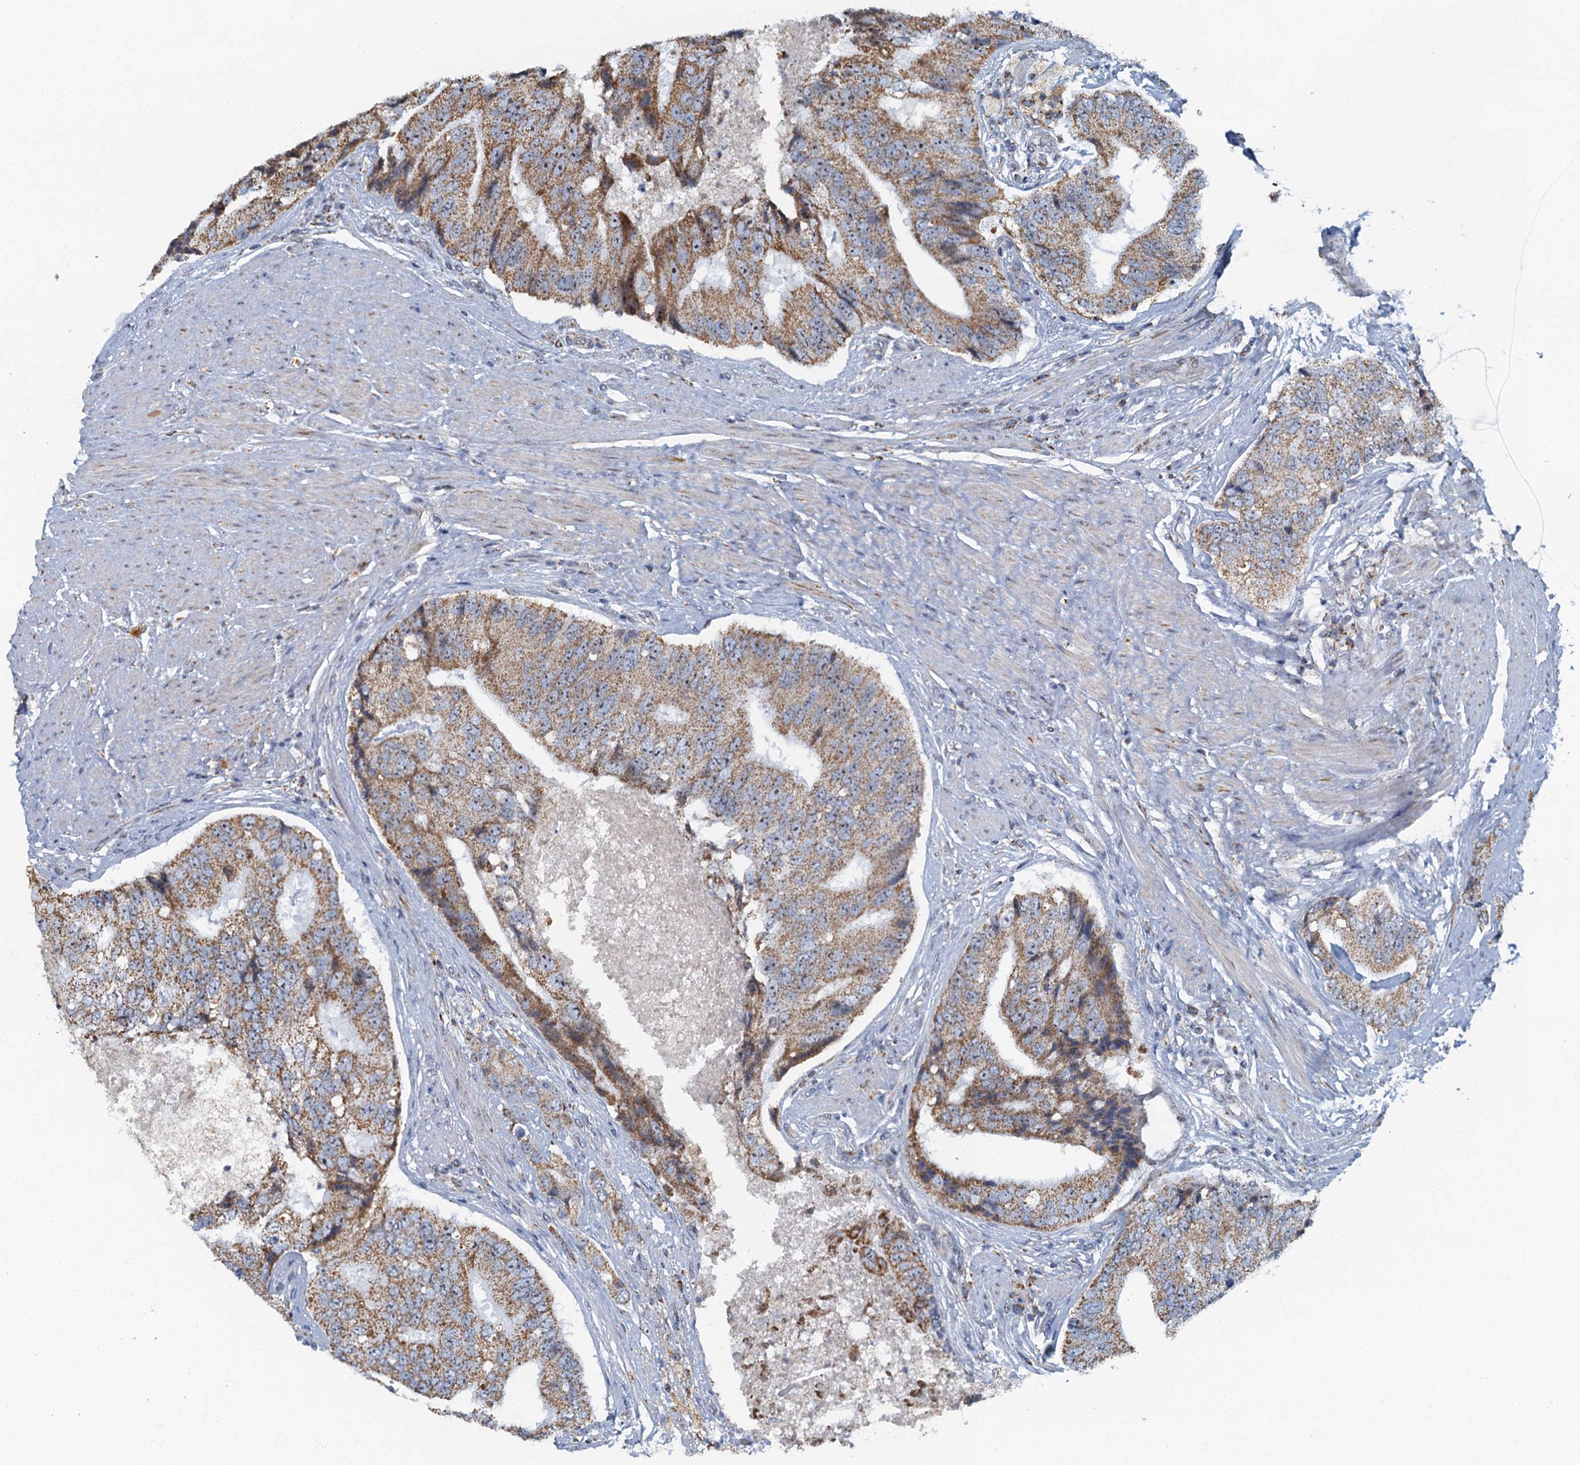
{"staining": {"intensity": "moderate", "quantity": ">75%", "location": "cytoplasmic/membranous"}, "tissue": "prostate cancer", "cell_type": "Tumor cells", "image_type": "cancer", "snomed": [{"axis": "morphology", "description": "Adenocarcinoma, High grade"}, {"axis": "topography", "description": "Prostate"}], "caption": "There is medium levels of moderate cytoplasmic/membranous expression in tumor cells of high-grade adenocarcinoma (prostate), as demonstrated by immunohistochemical staining (brown color).", "gene": "RAD9B", "patient": {"sex": "male", "age": 70}}